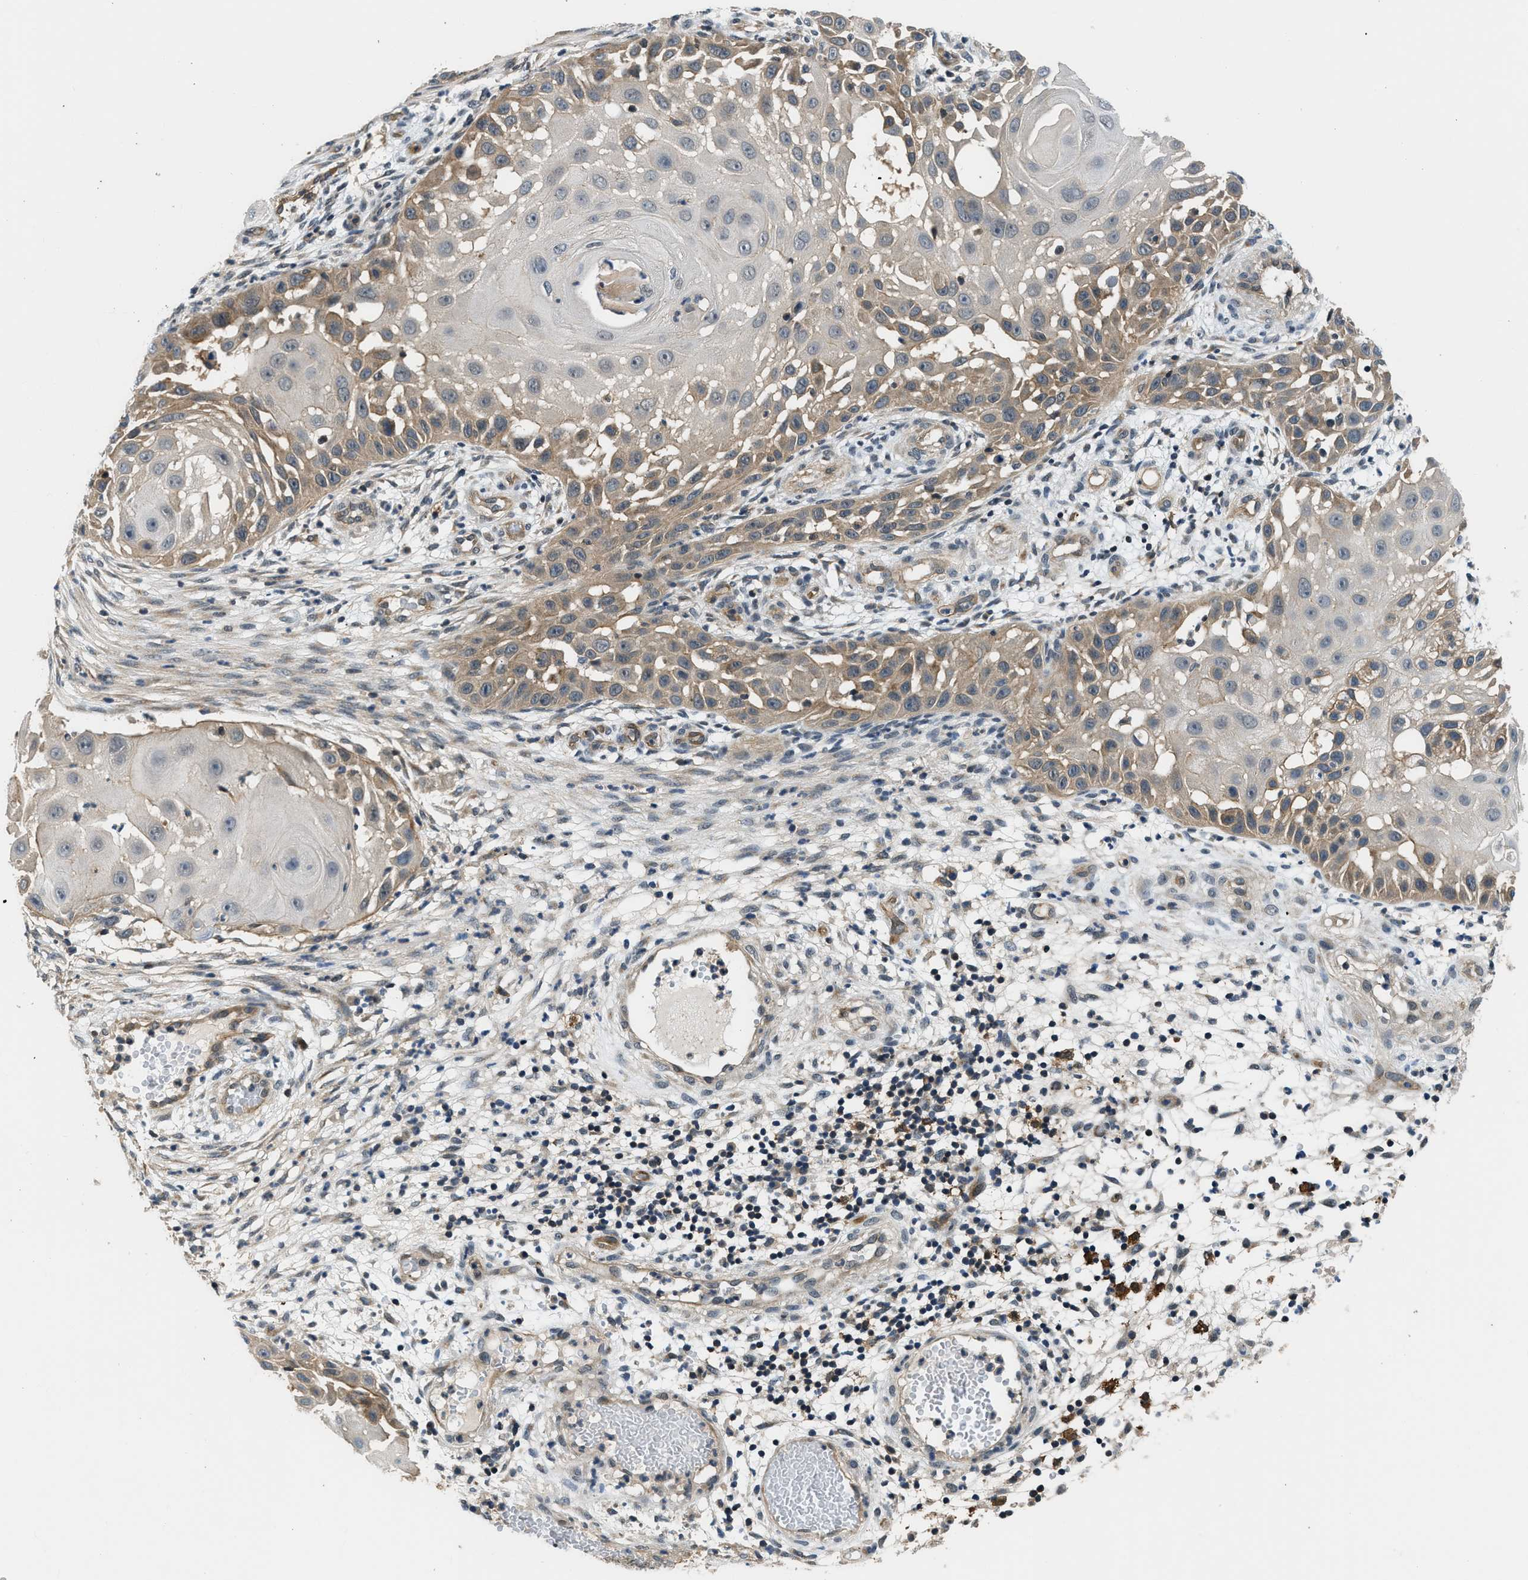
{"staining": {"intensity": "weak", "quantity": "25%-75%", "location": "cytoplasmic/membranous"}, "tissue": "skin cancer", "cell_type": "Tumor cells", "image_type": "cancer", "snomed": [{"axis": "morphology", "description": "Squamous cell carcinoma, NOS"}, {"axis": "topography", "description": "Skin"}], "caption": "Immunohistochemical staining of human squamous cell carcinoma (skin) exhibits low levels of weak cytoplasmic/membranous expression in approximately 25%-75% of tumor cells.", "gene": "MTMR1", "patient": {"sex": "female", "age": 44}}